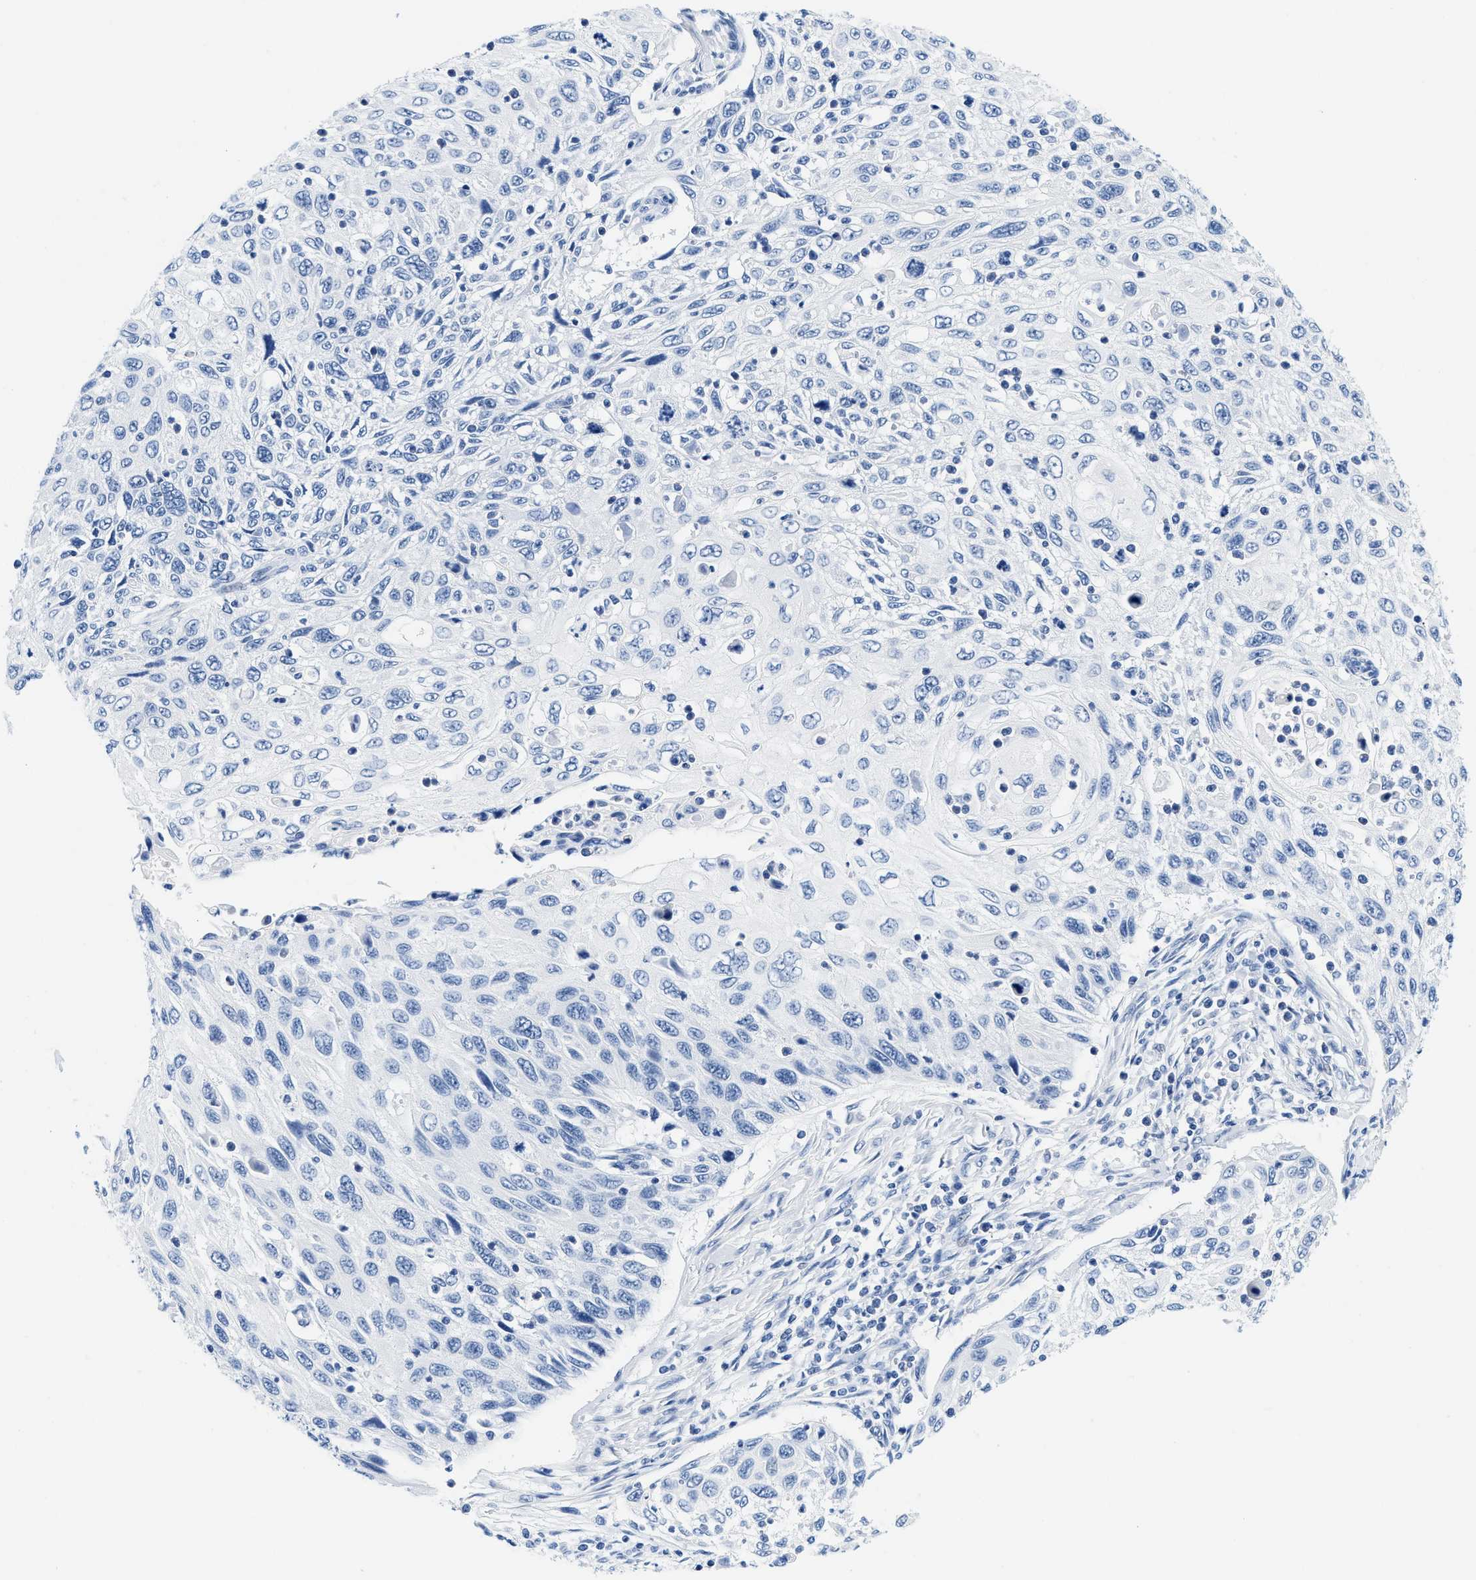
{"staining": {"intensity": "negative", "quantity": "none", "location": "none"}, "tissue": "cervical cancer", "cell_type": "Tumor cells", "image_type": "cancer", "snomed": [{"axis": "morphology", "description": "Squamous cell carcinoma, NOS"}, {"axis": "topography", "description": "Cervix"}], "caption": "There is no significant expression in tumor cells of cervical squamous cell carcinoma.", "gene": "GSN", "patient": {"sex": "female", "age": 70}}